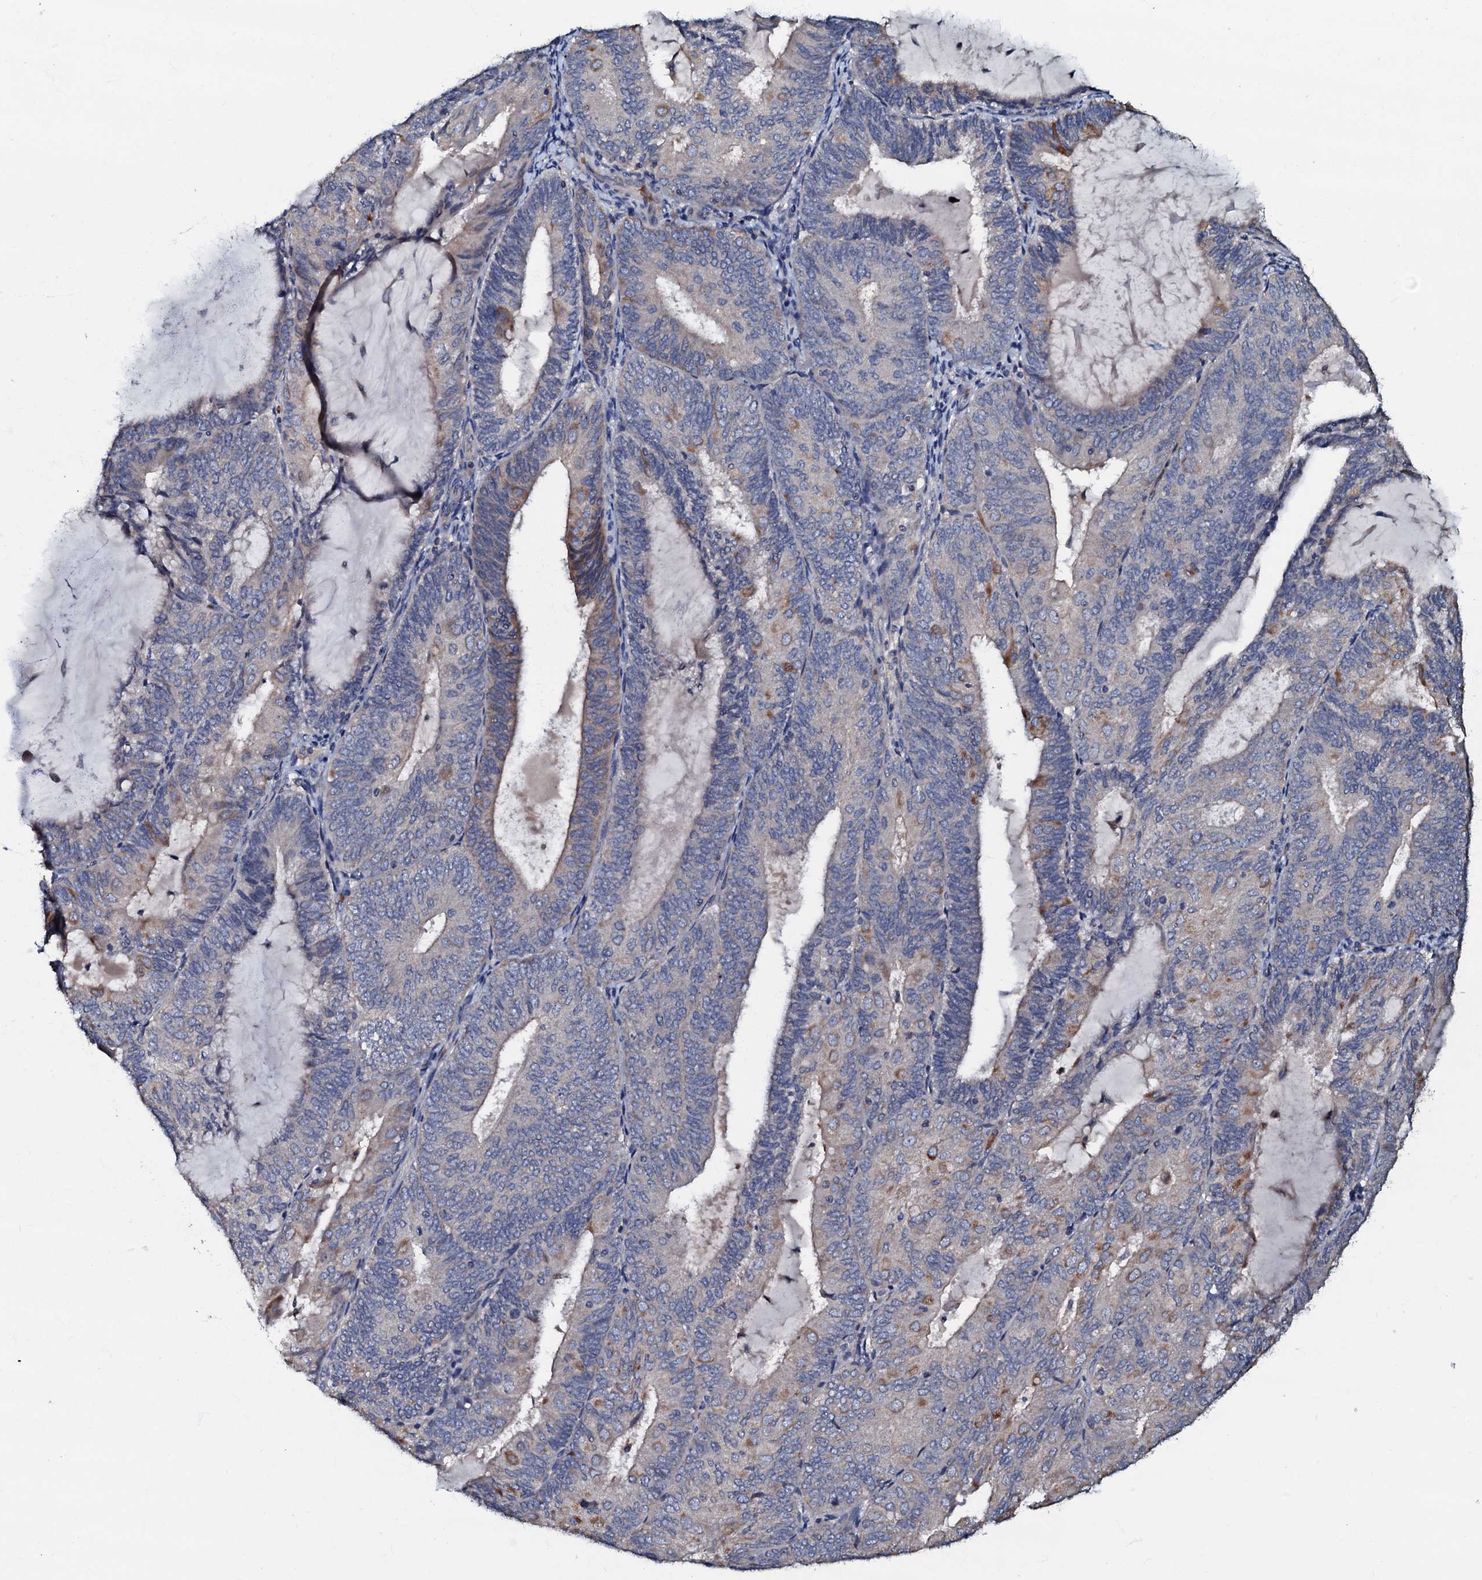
{"staining": {"intensity": "moderate", "quantity": "<25%", "location": "cytoplasmic/membranous"}, "tissue": "endometrial cancer", "cell_type": "Tumor cells", "image_type": "cancer", "snomed": [{"axis": "morphology", "description": "Adenocarcinoma, NOS"}, {"axis": "topography", "description": "Endometrium"}], "caption": "Immunohistochemistry histopathology image of human endometrial cancer stained for a protein (brown), which displays low levels of moderate cytoplasmic/membranous expression in approximately <25% of tumor cells.", "gene": "CPNE2", "patient": {"sex": "female", "age": 81}}